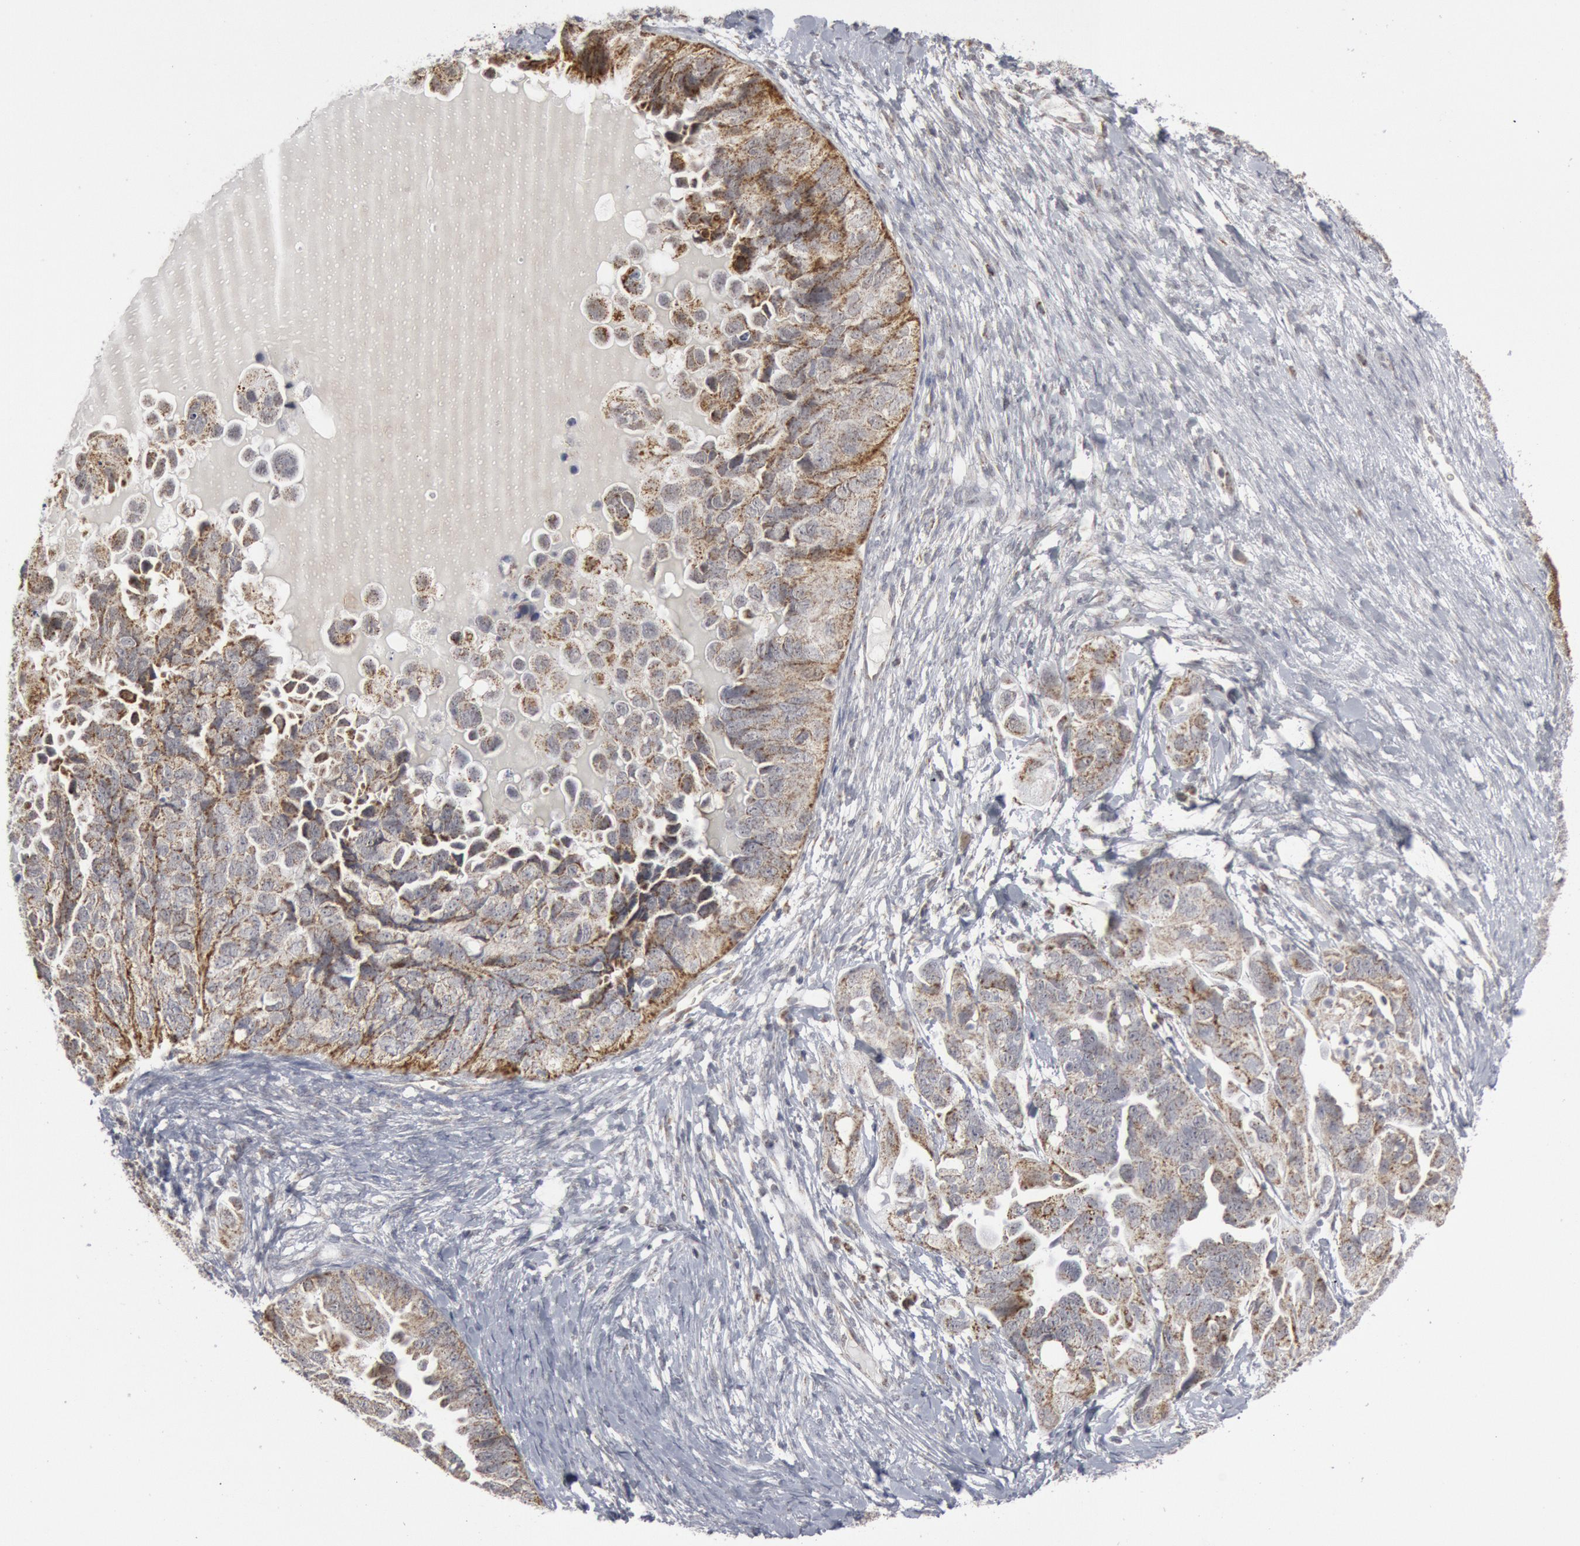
{"staining": {"intensity": "moderate", "quantity": "25%-75%", "location": "cytoplasmic/membranous"}, "tissue": "ovarian cancer", "cell_type": "Tumor cells", "image_type": "cancer", "snomed": [{"axis": "morphology", "description": "Cystadenocarcinoma, serous, NOS"}, {"axis": "topography", "description": "Ovary"}], "caption": "Protein staining shows moderate cytoplasmic/membranous staining in about 25%-75% of tumor cells in ovarian cancer.", "gene": "CASP9", "patient": {"sex": "female", "age": 82}}